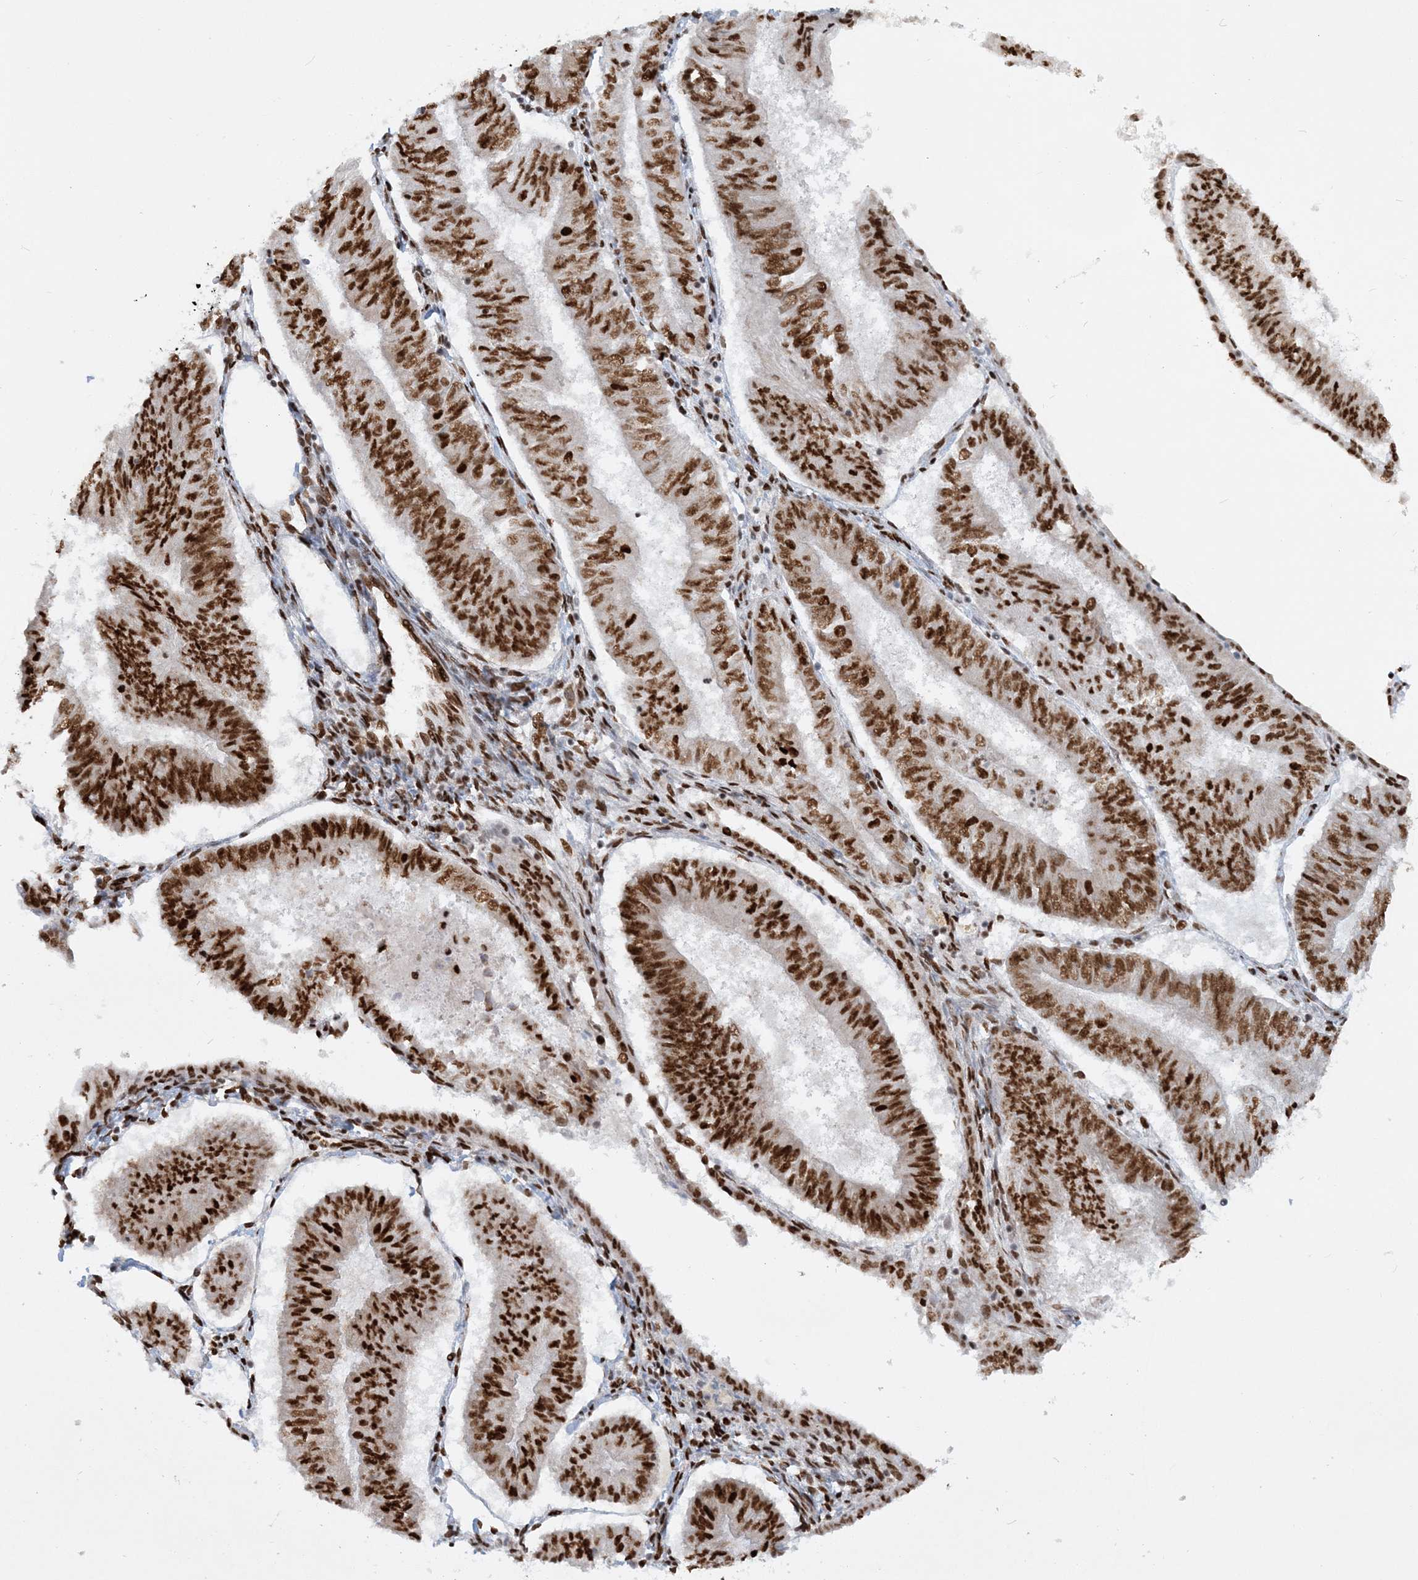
{"staining": {"intensity": "strong", "quantity": ">75%", "location": "nuclear"}, "tissue": "endometrial cancer", "cell_type": "Tumor cells", "image_type": "cancer", "snomed": [{"axis": "morphology", "description": "Adenocarcinoma, NOS"}, {"axis": "topography", "description": "Endometrium"}], "caption": "Endometrial adenocarcinoma tissue reveals strong nuclear positivity in approximately >75% of tumor cells", "gene": "DELE1", "patient": {"sex": "female", "age": 58}}